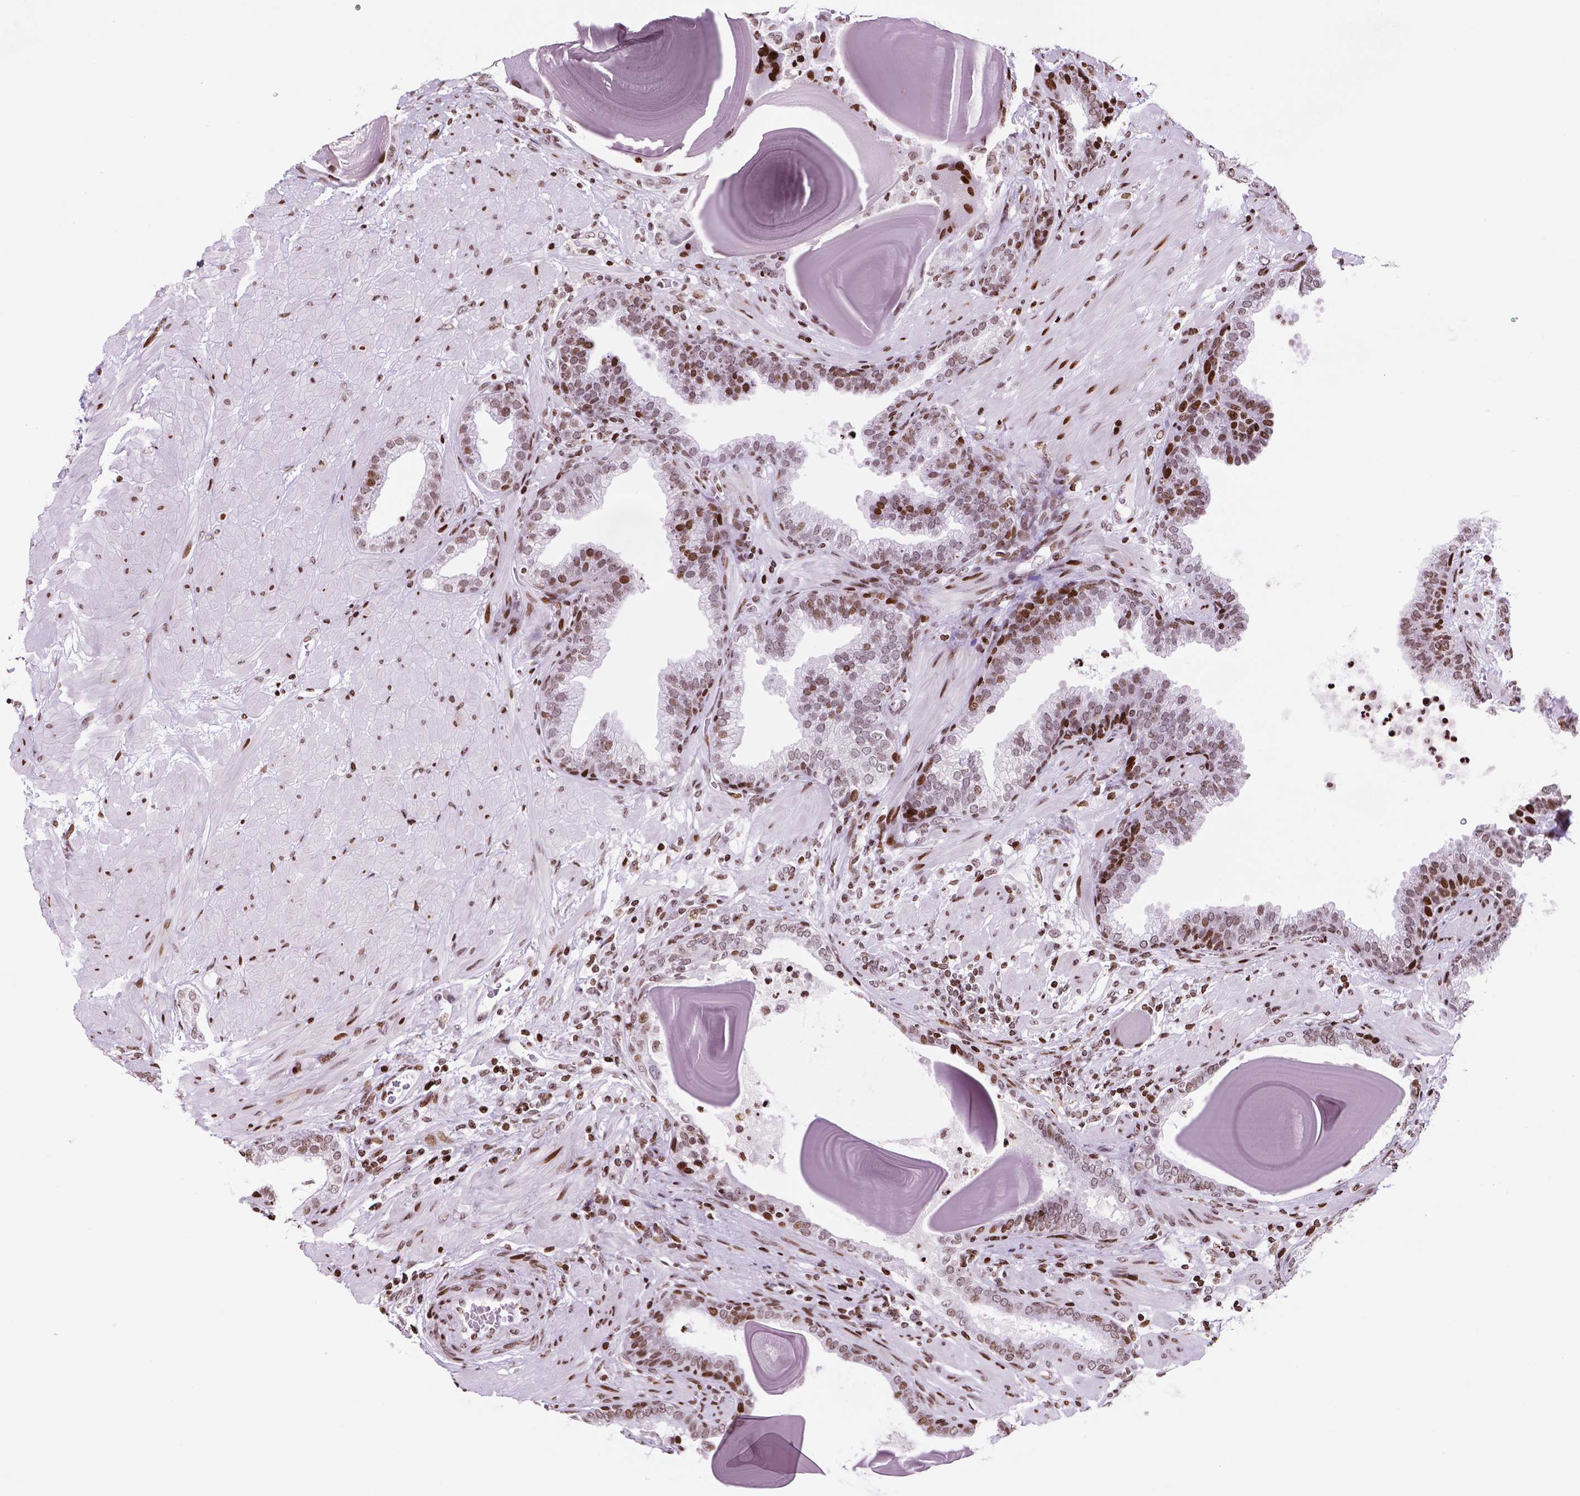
{"staining": {"intensity": "moderate", "quantity": ">75%", "location": "nuclear"}, "tissue": "prostate cancer", "cell_type": "Tumor cells", "image_type": "cancer", "snomed": [{"axis": "morphology", "description": "Adenocarcinoma, Low grade"}, {"axis": "topography", "description": "Prostate"}], "caption": "Protein staining by immunohistochemistry displays moderate nuclear positivity in about >75% of tumor cells in prostate low-grade adenocarcinoma.", "gene": "TMEM250", "patient": {"sex": "male", "age": 57}}